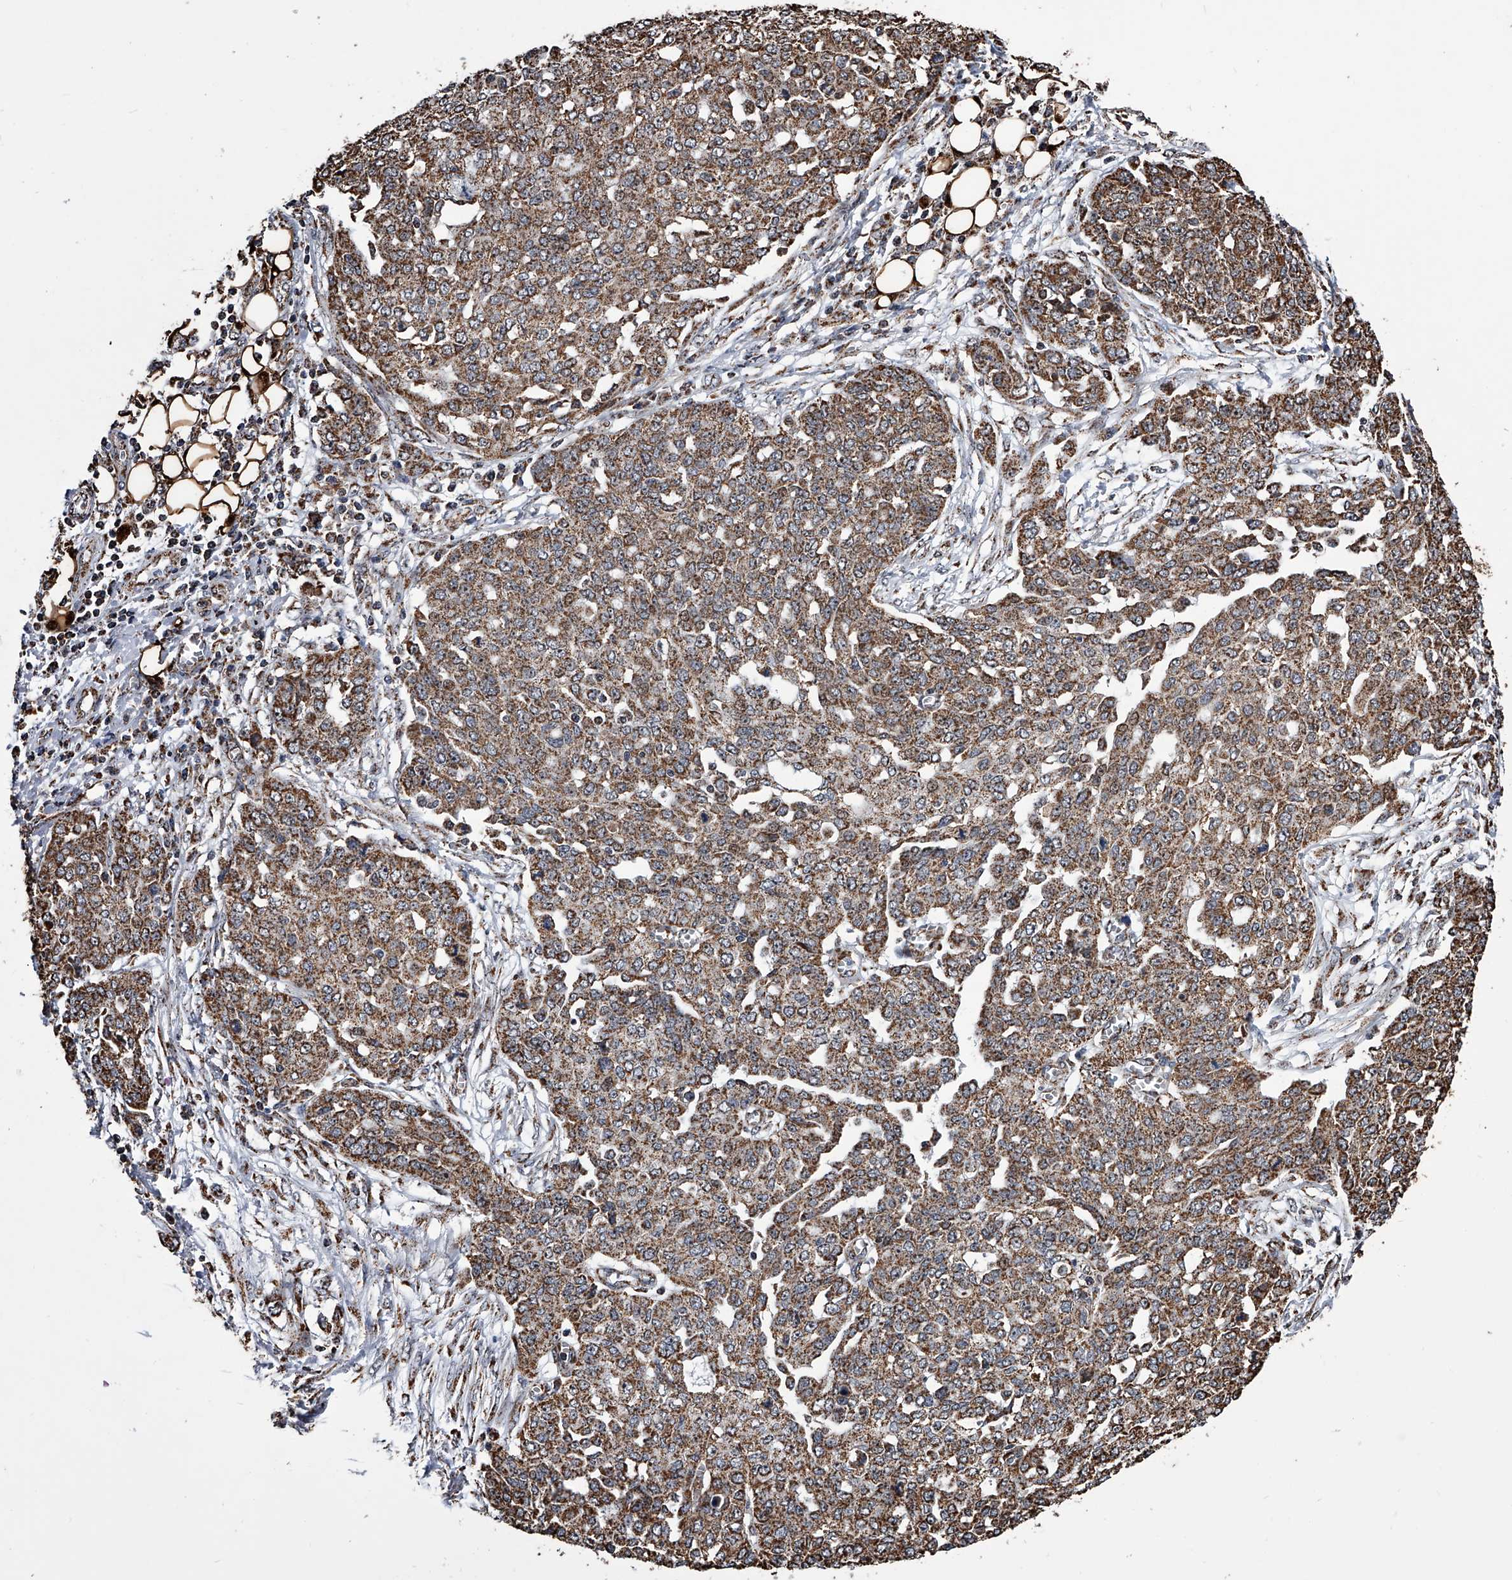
{"staining": {"intensity": "moderate", "quantity": ">75%", "location": "cytoplasmic/membranous"}, "tissue": "ovarian cancer", "cell_type": "Tumor cells", "image_type": "cancer", "snomed": [{"axis": "morphology", "description": "Cystadenocarcinoma, serous, NOS"}, {"axis": "topography", "description": "Soft tissue"}, {"axis": "topography", "description": "Ovary"}], "caption": "A high-resolution photomicrograph shows IHC staining of ovarian cancer (serous cystadenocarcinoma), which displays moderate cytoplasmic/membranous staining in about >75% of tumor cells. The staining was performed using DAB to visualize the protein expression in brown, while the nuclei were stained in blue with hematoxylin (Magnification: 20x).", "gene": "SMPDL3A", "patient": {"sex": "female", "age": 57}}